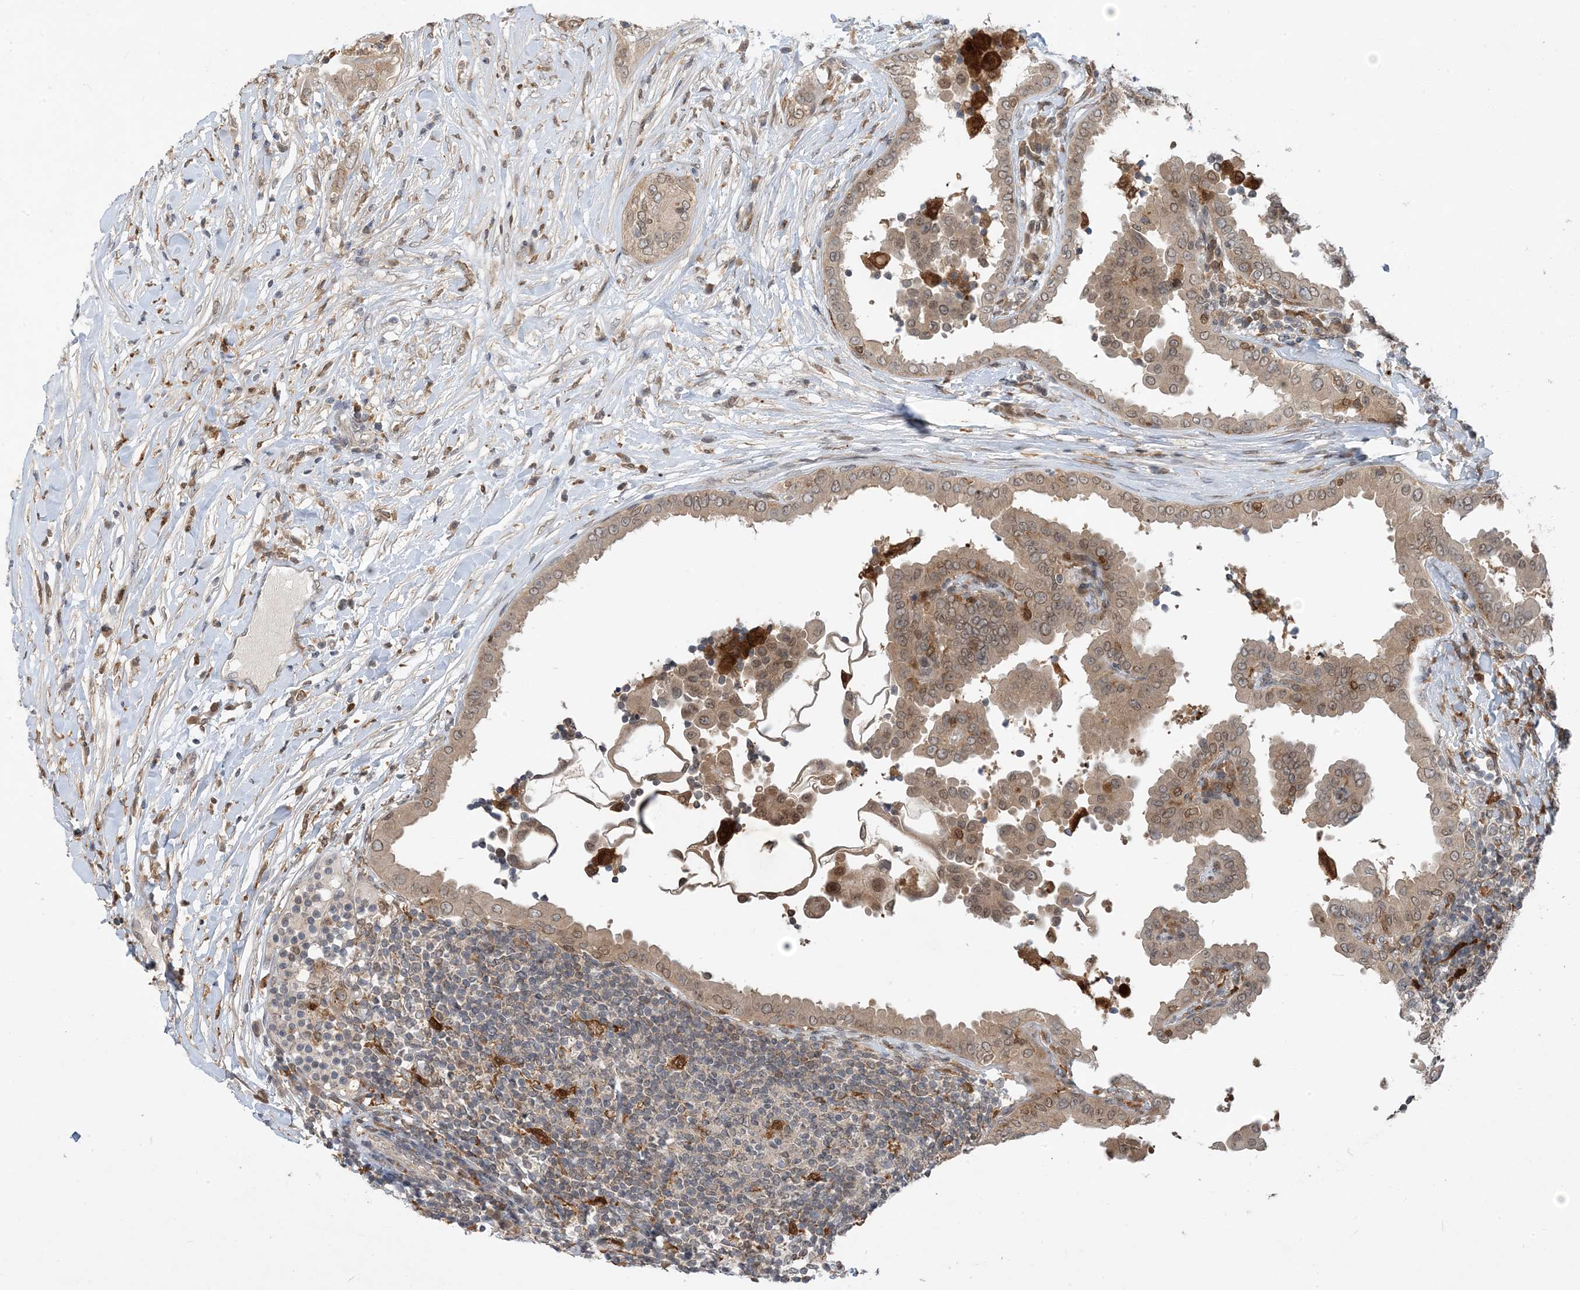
{"staining": {"intensity": "weak", "quantity": ">75%", "location": "cytoplasmic/membranous,nuclear"}, "tissue": "thyroid cancer", "cell_type": "Tumor cells", "image_type": "cancer", "snomed": [{"axis": "morphology", "description": "Papillary adenocarcinoma, NOS"}, {"axis": "topography", "description": "Thyroid gland"}], "caption": "Immunohistochemistry photomicrograph of papillary adenocarcinoma (thyroid) stained for a protein (brown), which displays low levels of weak cytoplasmic/membranous and nuclear expression in approximately >75% of tumor cells.", "gene": "NAGK", "patient": {"sex": "male", "age": 33}}